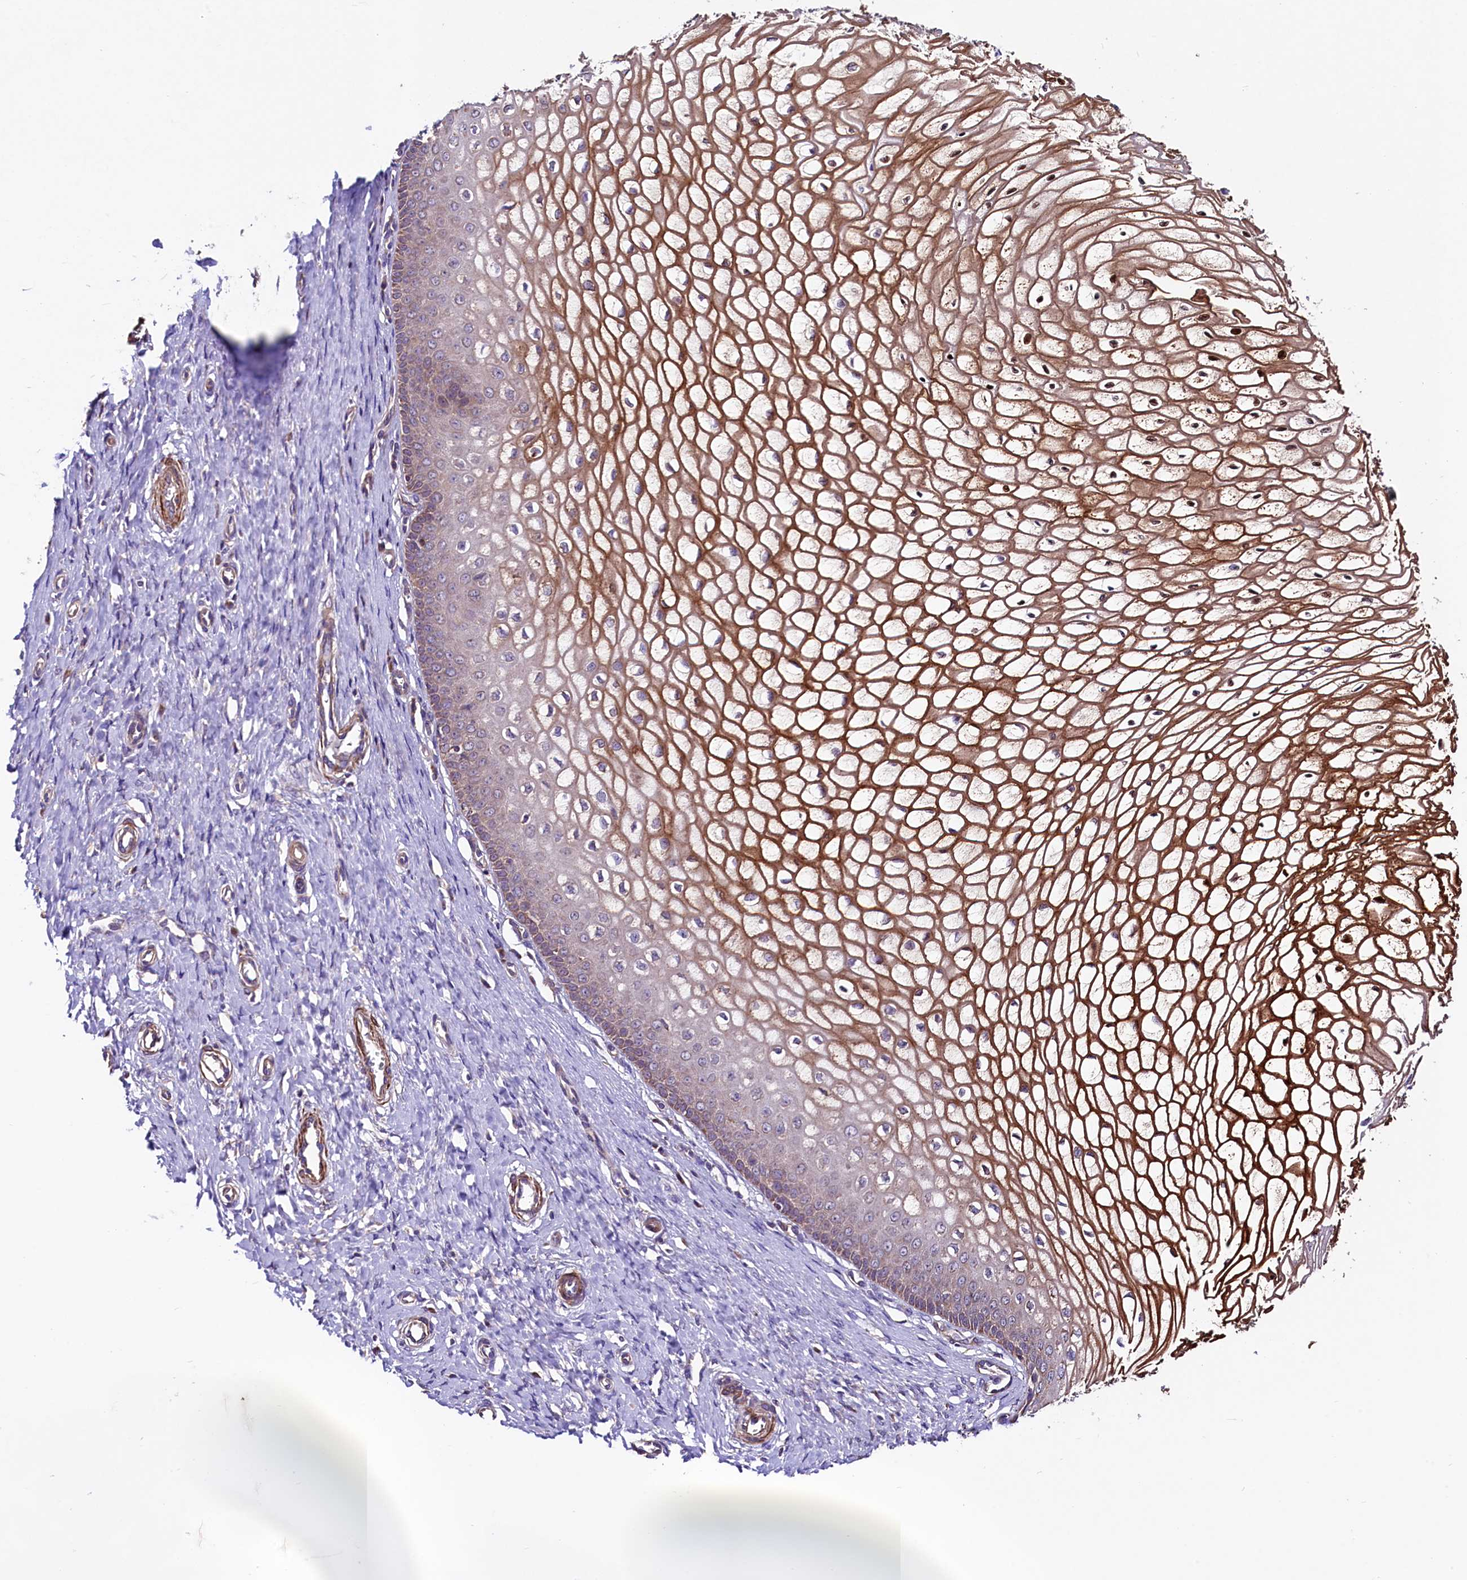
{"staining": {"intensity": "moderate", "quantity": ">75%", "location": "cytoplasmic/membranous"}, "tissue": "cervix", "cell_type": "Glandular cells", "image_type": "normal", "snomed": [{"axis": "morphology", "description": "Normal tissue, NOS"}, {"axis": "topography", "description": "Cervix"}], "caption": "Brown immunohistochemical staining in unremarkable cervix reveals moderate cytoplasmic/membranous staining in approximately >75% of glandular cells. The protein of interest is stained brown, and the nuclei are stained in blue (DAB (3,3'-diaminobenzidine) IHC with brightfield microscopy, high magnification).", "gene": "CIAO3", "patient": {"sex": "female", "age": 55}}